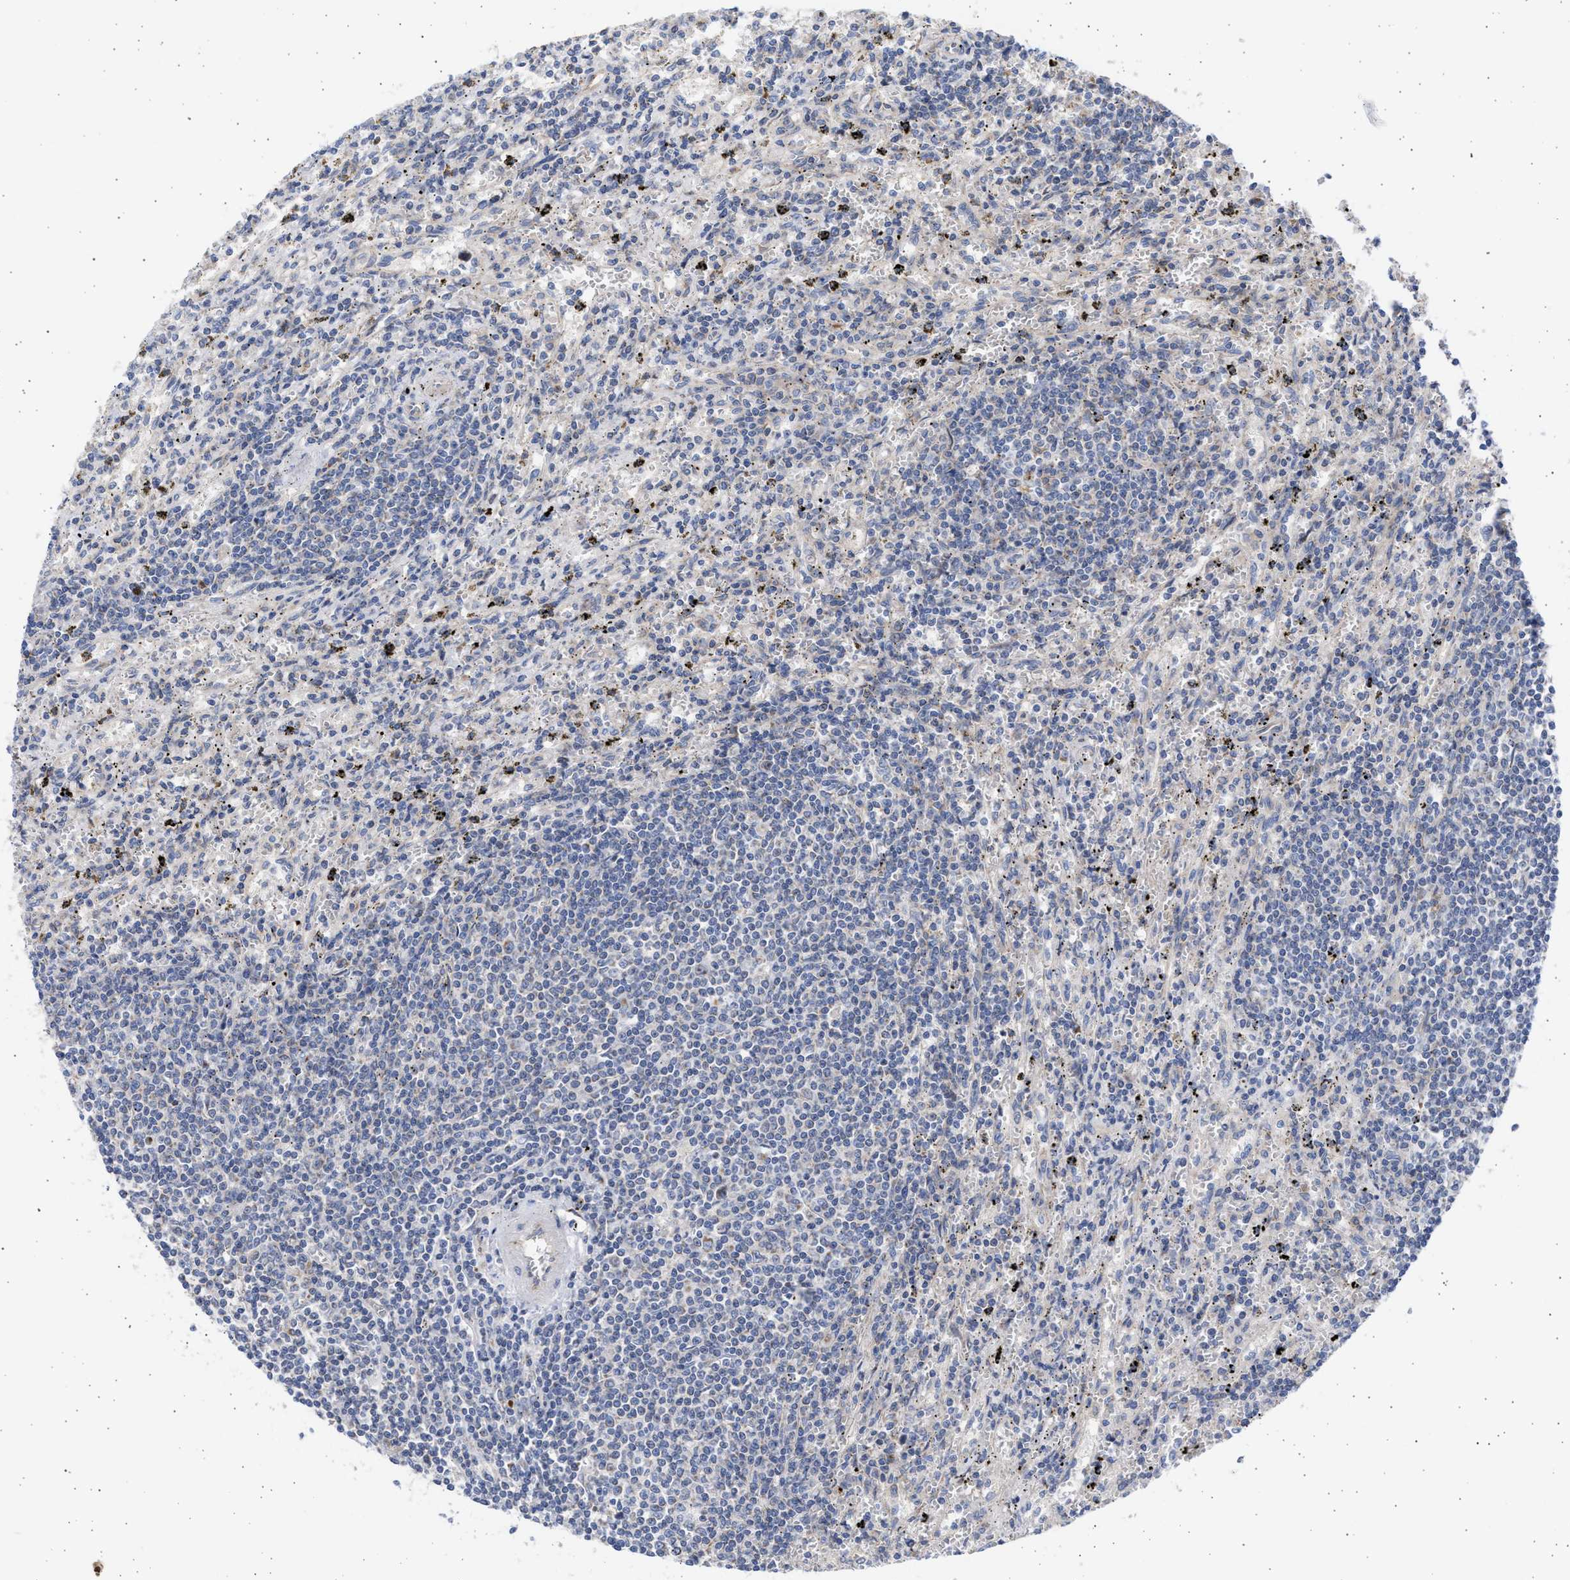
{"staining": {"intensity": "negative", "quantity": "none", "location": "none"}, "tissue": "lymphoma", "cell_type": "Tumor cells", "image_type": "cancer", "snomed": [{"axis": "morphology", "description": "Malignant lymphoma, non-Hodgkin's type, Low grade"}, {"axis": "topography", "description": "Spleen"}], "caption": "This is an immunohistochemistry photomicrograph of human lymphoma. There is no expression in tumor cells.", "gene": "TTC19", "patient": {"sex": "male", "age": 76}}